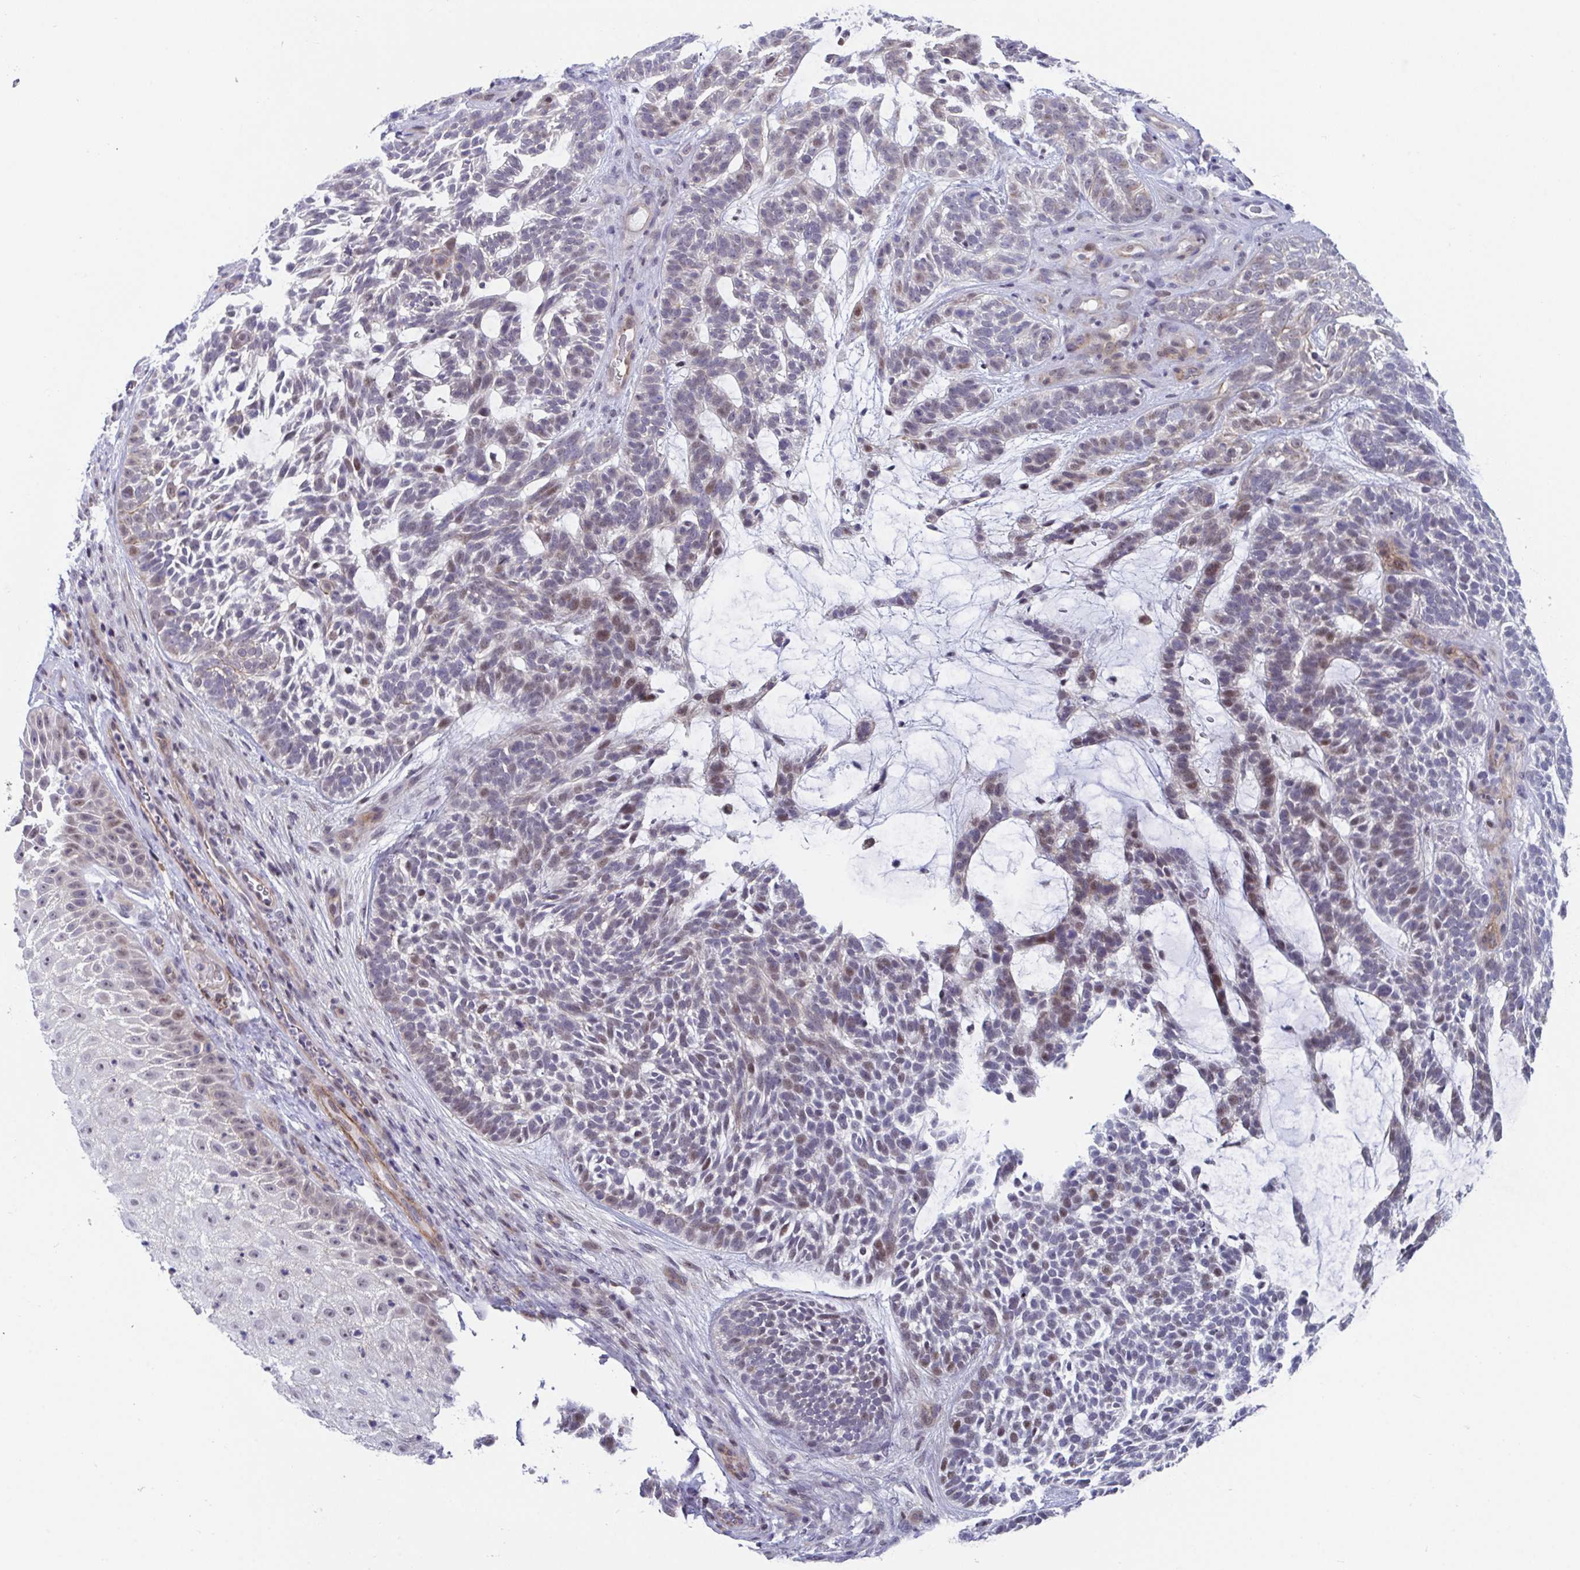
{"staining": {"intensity": "weak", "quantity": "<25%", "location": "nuclear"}, "tissue": "skin cancer", "cell_type": "Tumor cells", "image_type": "cancer", "snomed": [{"axis": "morphology", "description": "Basal cell carcinoma"}, {"axis": "topography", "description": "Skin"}, {"axis": "topography", "description": "Skin, foot"}], "caption": "DAB (3,3'-diaminobenzidine) immunohistochemical staining of human skin cancer demonstrates no significant expression in tumor cells.", "gene": "WDR72", "patient": {"sex": "female", "age": 77}}